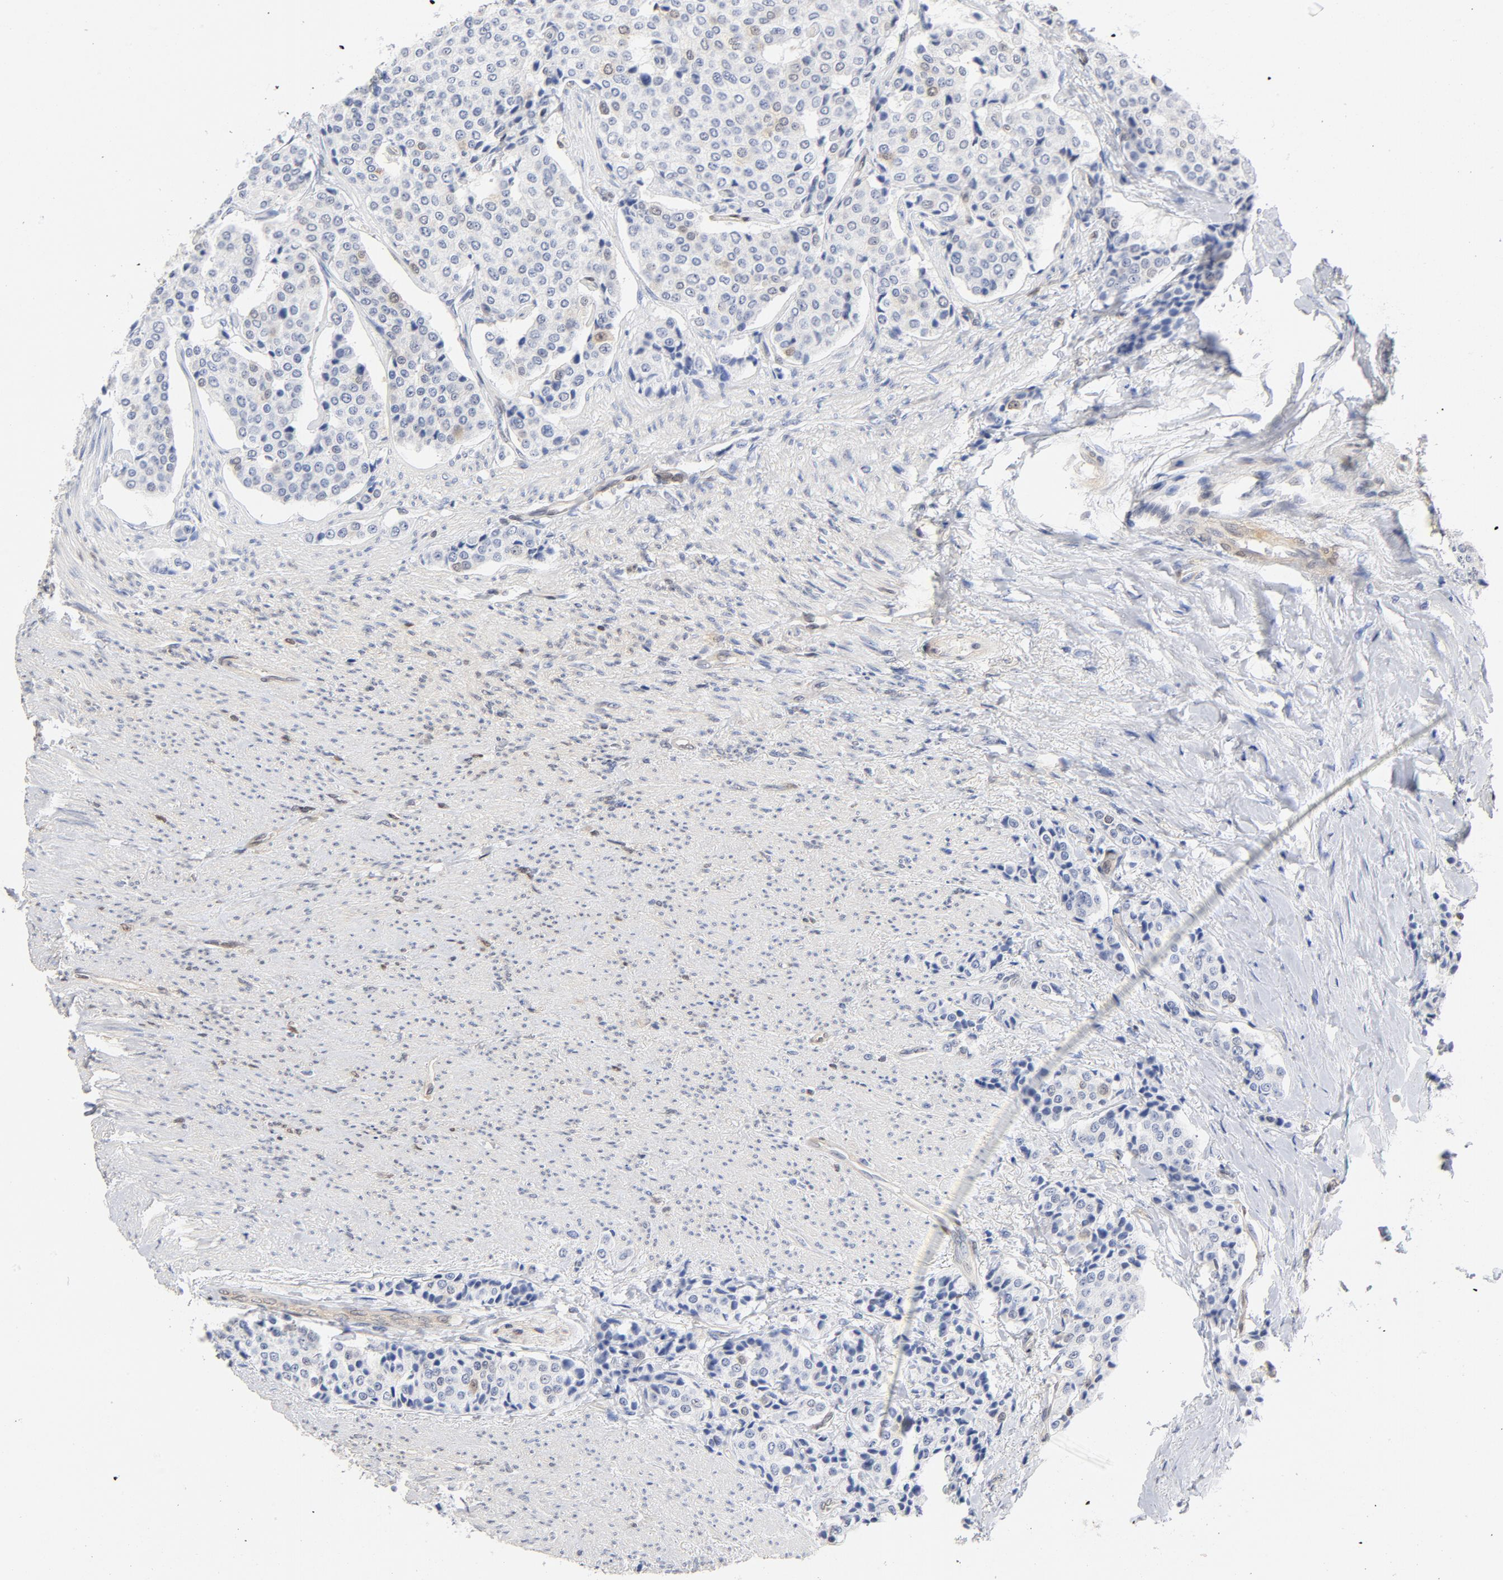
{"staining": {"intensity": "moderate", "quantity": "<25%", "location": "cytoplasmic/membranous,nuclear"}, "tissue": "carcinoid", "cell_type": "Tumor cells", "image_type": "cancer", "snomed": [{"axis": "morphology", "description": "Carcinoid, malignant, NOS"}, {"axis": "topography", "description": "Colon"}], "caption": "Immunohistochemistry (IHC) (DAB (3,3'-diaminobenzidine)) staining of human carcinoid (malignant) shows moderate cytoplasmic/membranous and nuclear protein positivity in approximately <25% of tumor cells.", "gene": "CDKN1B", "patient": {"sex": "female", "age": 61}}